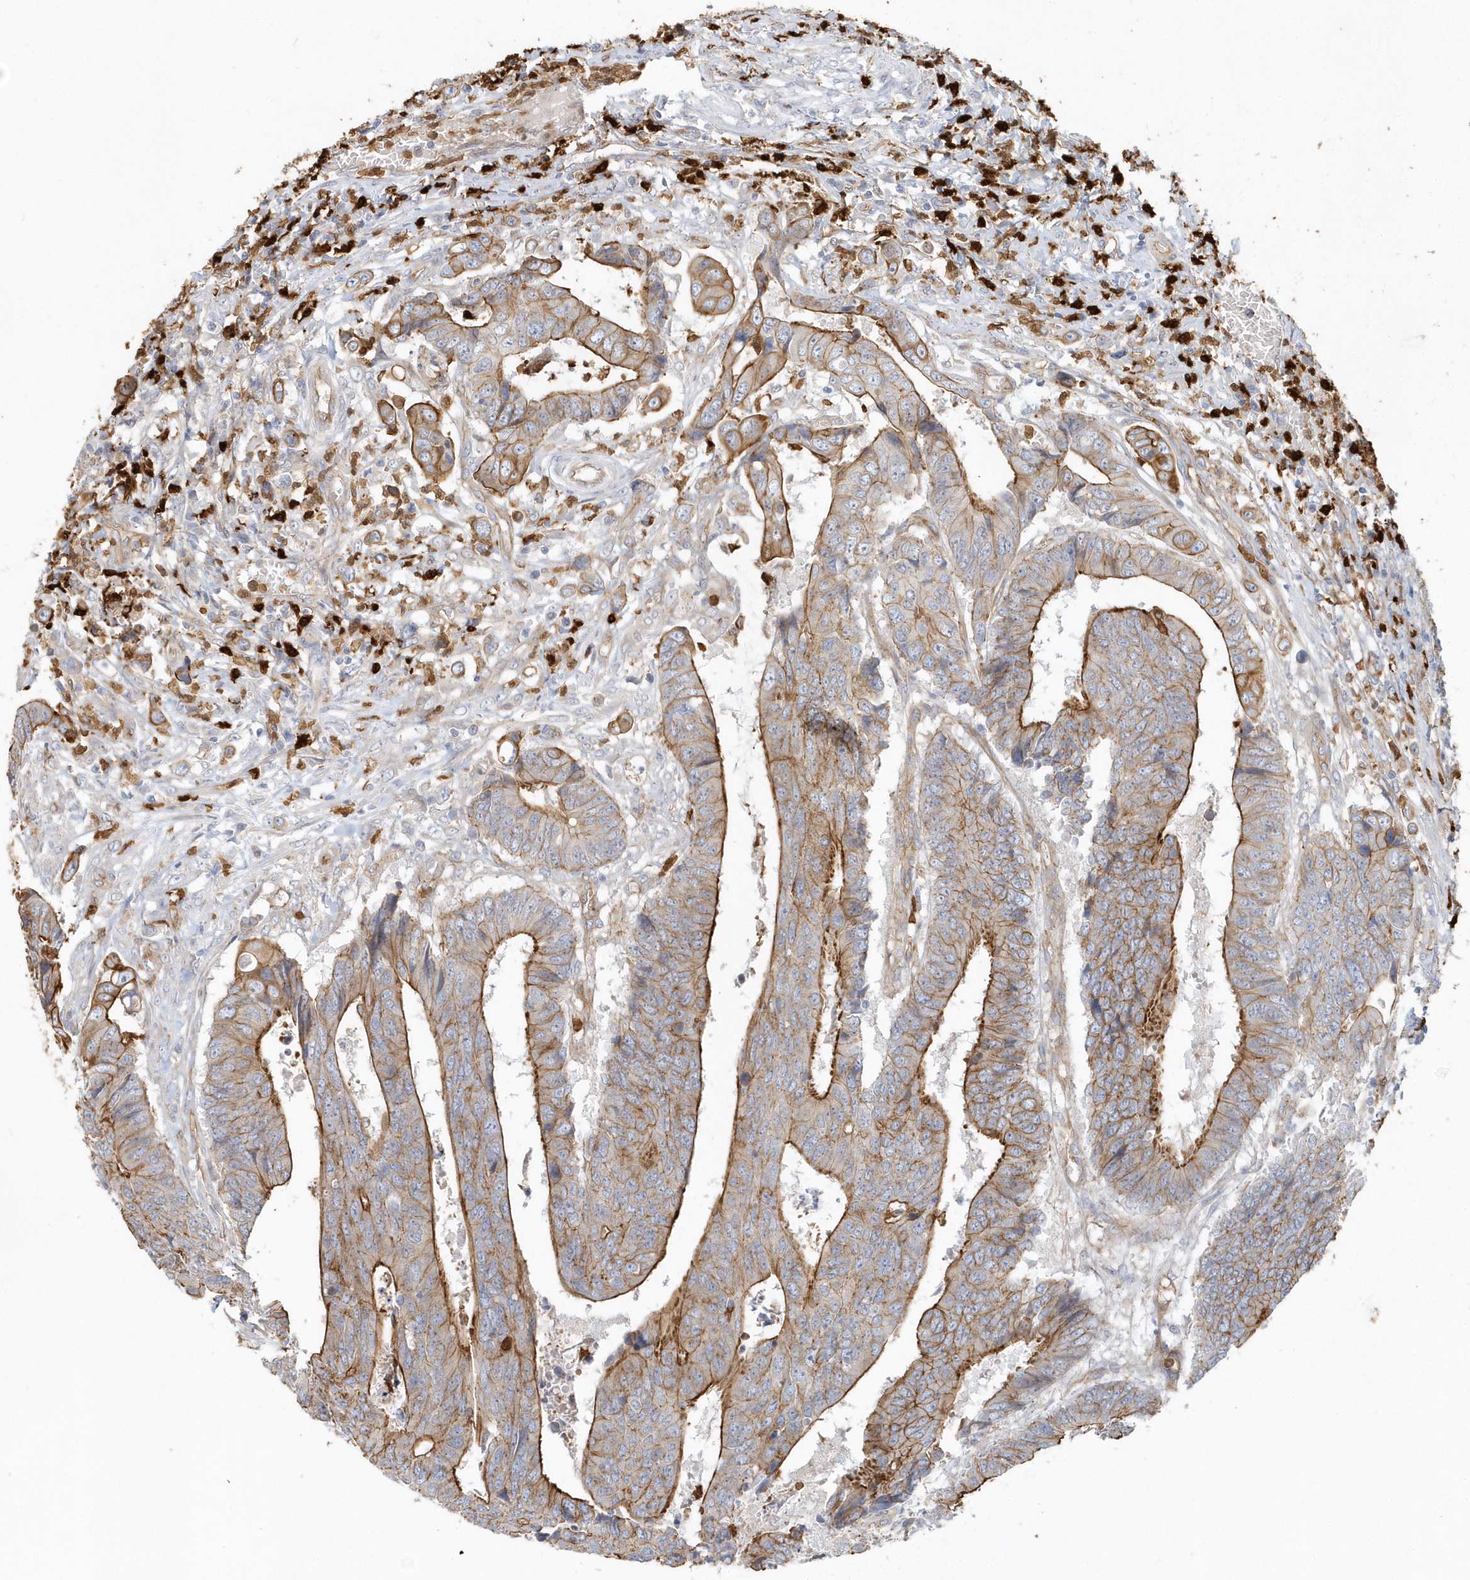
{"staining": {"intensity": "moderate", "quantity": ">75%", "location": "cytoplasmic/membranous"}, "tissue": "colorectal cancer", "cell_type": "Tumor cells", "image_type": "cancer", "snomed": [{"axis": "morphology", "description": "Adenocarcinoma, NOS"}, {"axis": "topography", "description": "Rectum"}], "caption": "Colorectal cancer (adenocarcinoma) stained for a protein (brown) displays moderate cytoplasmic/membranous positive expression in approximately >75% of tumor cells.", "gene": "DNAH1", "patient": {"sex": "male", "age": 84}}